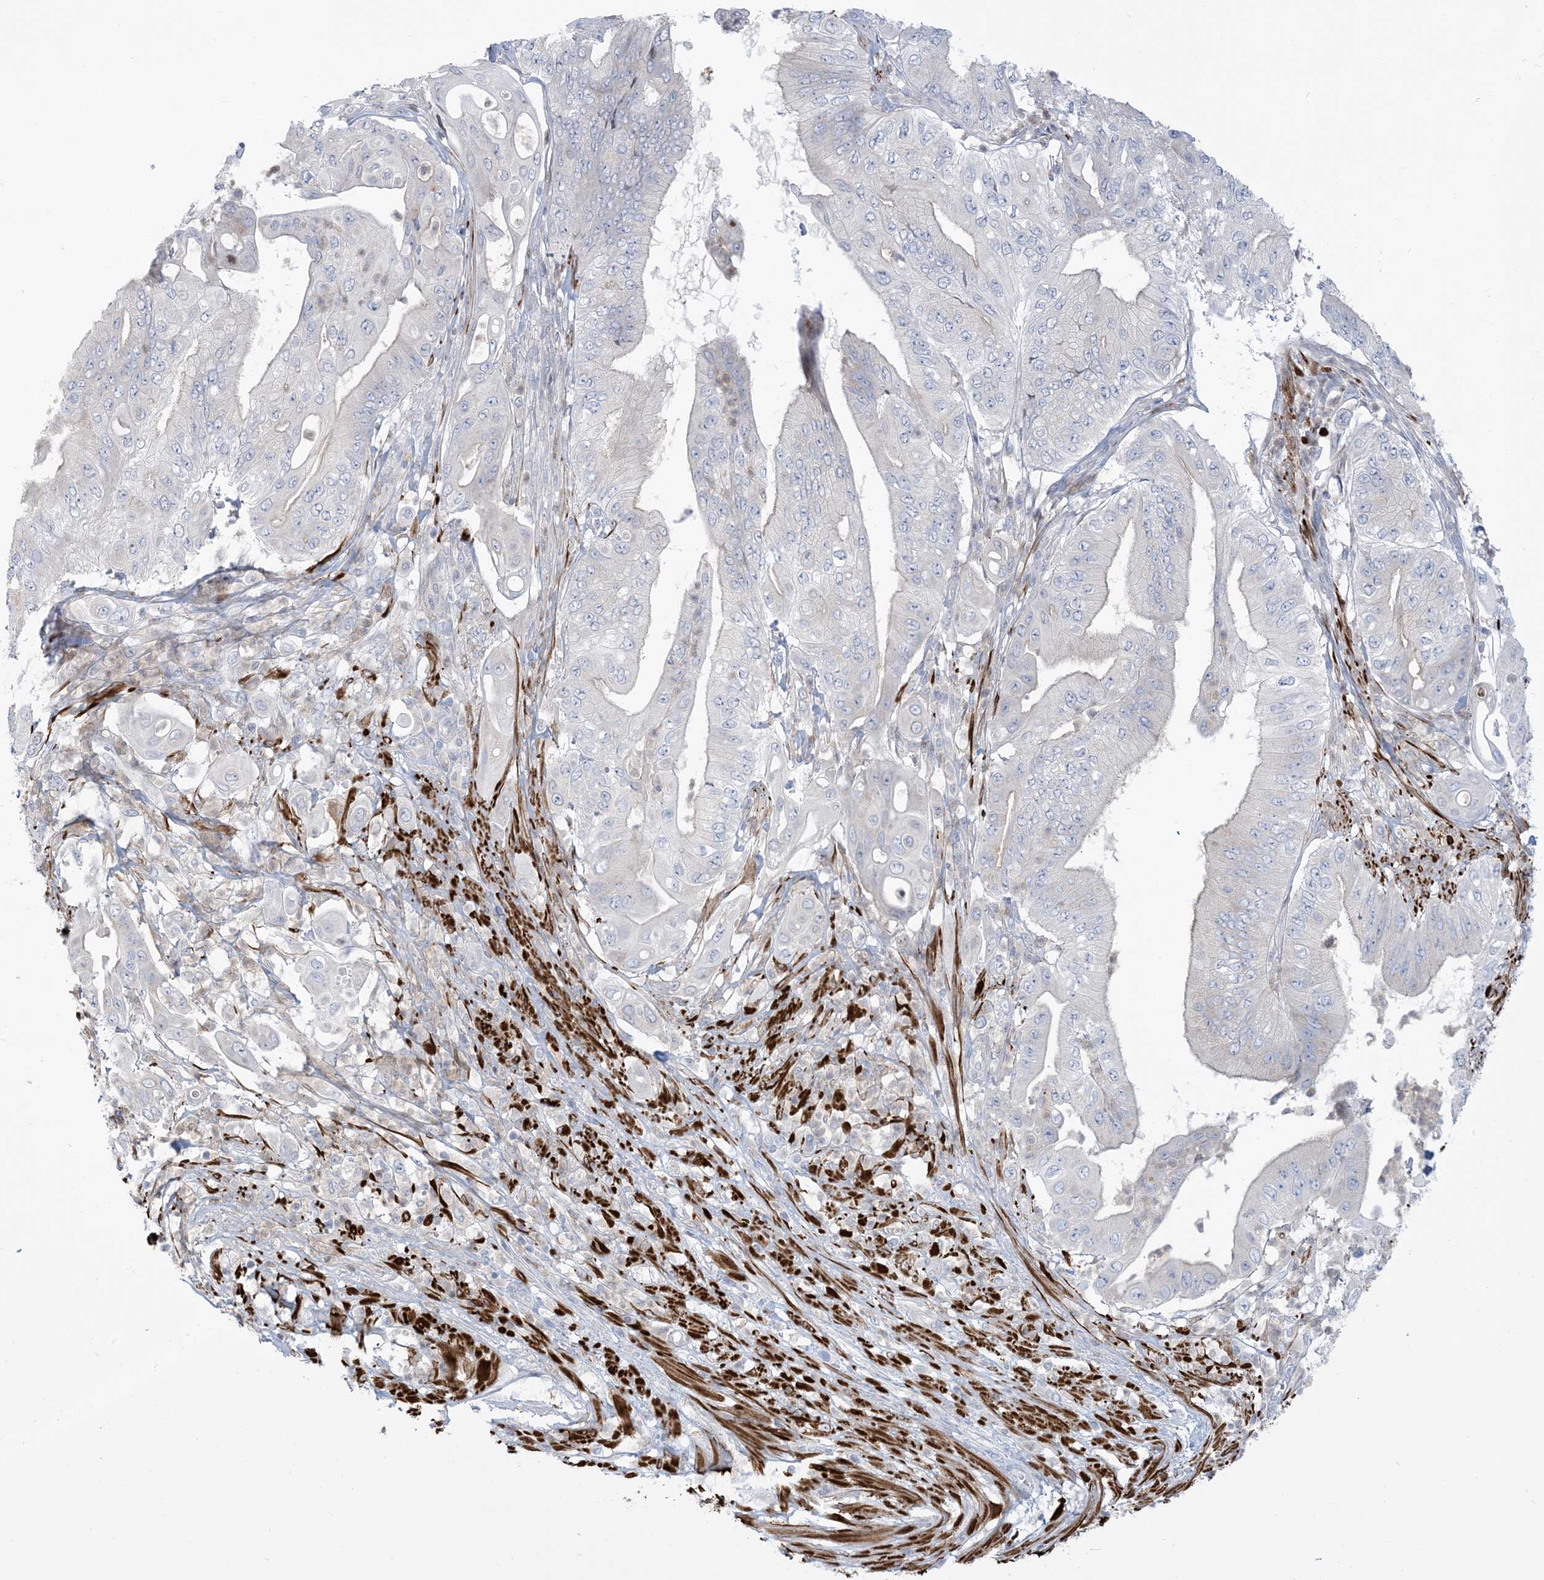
{"staining": {"intensity": "negative", "quantity": "none", "location": "none"}, "tissue": "pancreatic cancer", "cell_type": "Tumor cells", "image_type": "cancer", "snomed": [{"axis": "morphology", "description": "Adenocarcinoma, NOS"}, {"axis": "topography", "description": "Pancreas"}], "caption": "A high-resolution image shows immunohistochemistry (IHC) staining of pancreatic cancer (adenocarcinoma), which reveals no significant staining in tumor cells.", "gene": "AFTPH", "patient": {"sex": "female", "age": 77}}